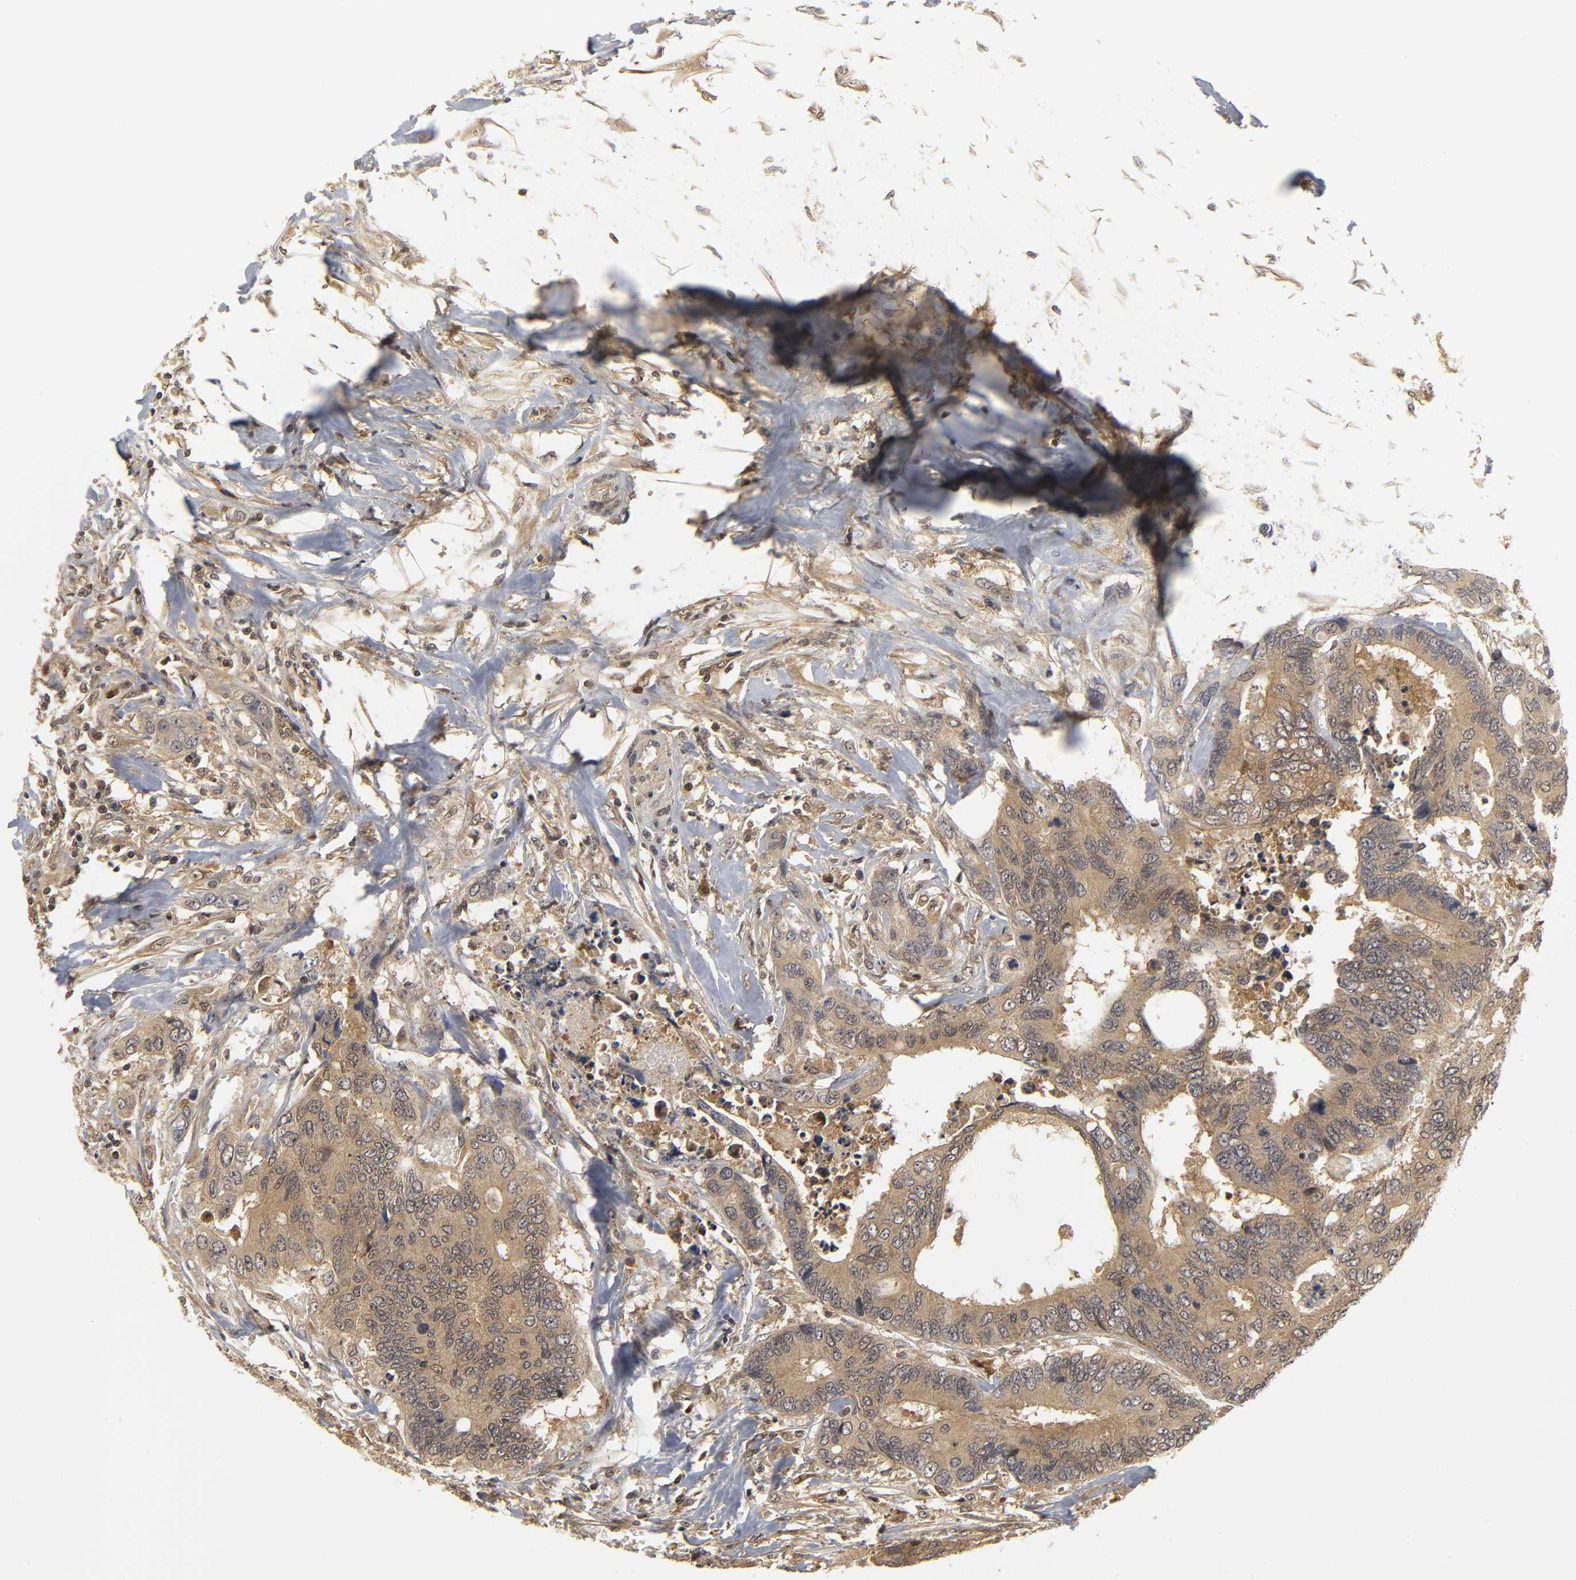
{"staining": {"intensity": "moderate", "quantity": ">75%", "location": "cytoplasmic/membranous"}, "tissue": "colorectal cancer", "cell_type": "Tumor cells", "image_type": "cancer", "snomed": [{"axis": "morphology", "description": "Adenocarcinoma, NOS"}, {"axis": "topography", "description": "Rectum"}], "caption": "Human colorectal cancer (adenocarcinoma) stained with a protein marker shows moderate staining in tumor cells.", "gene": "PARK7", "patient": {"sex": "male", "age": 55}}